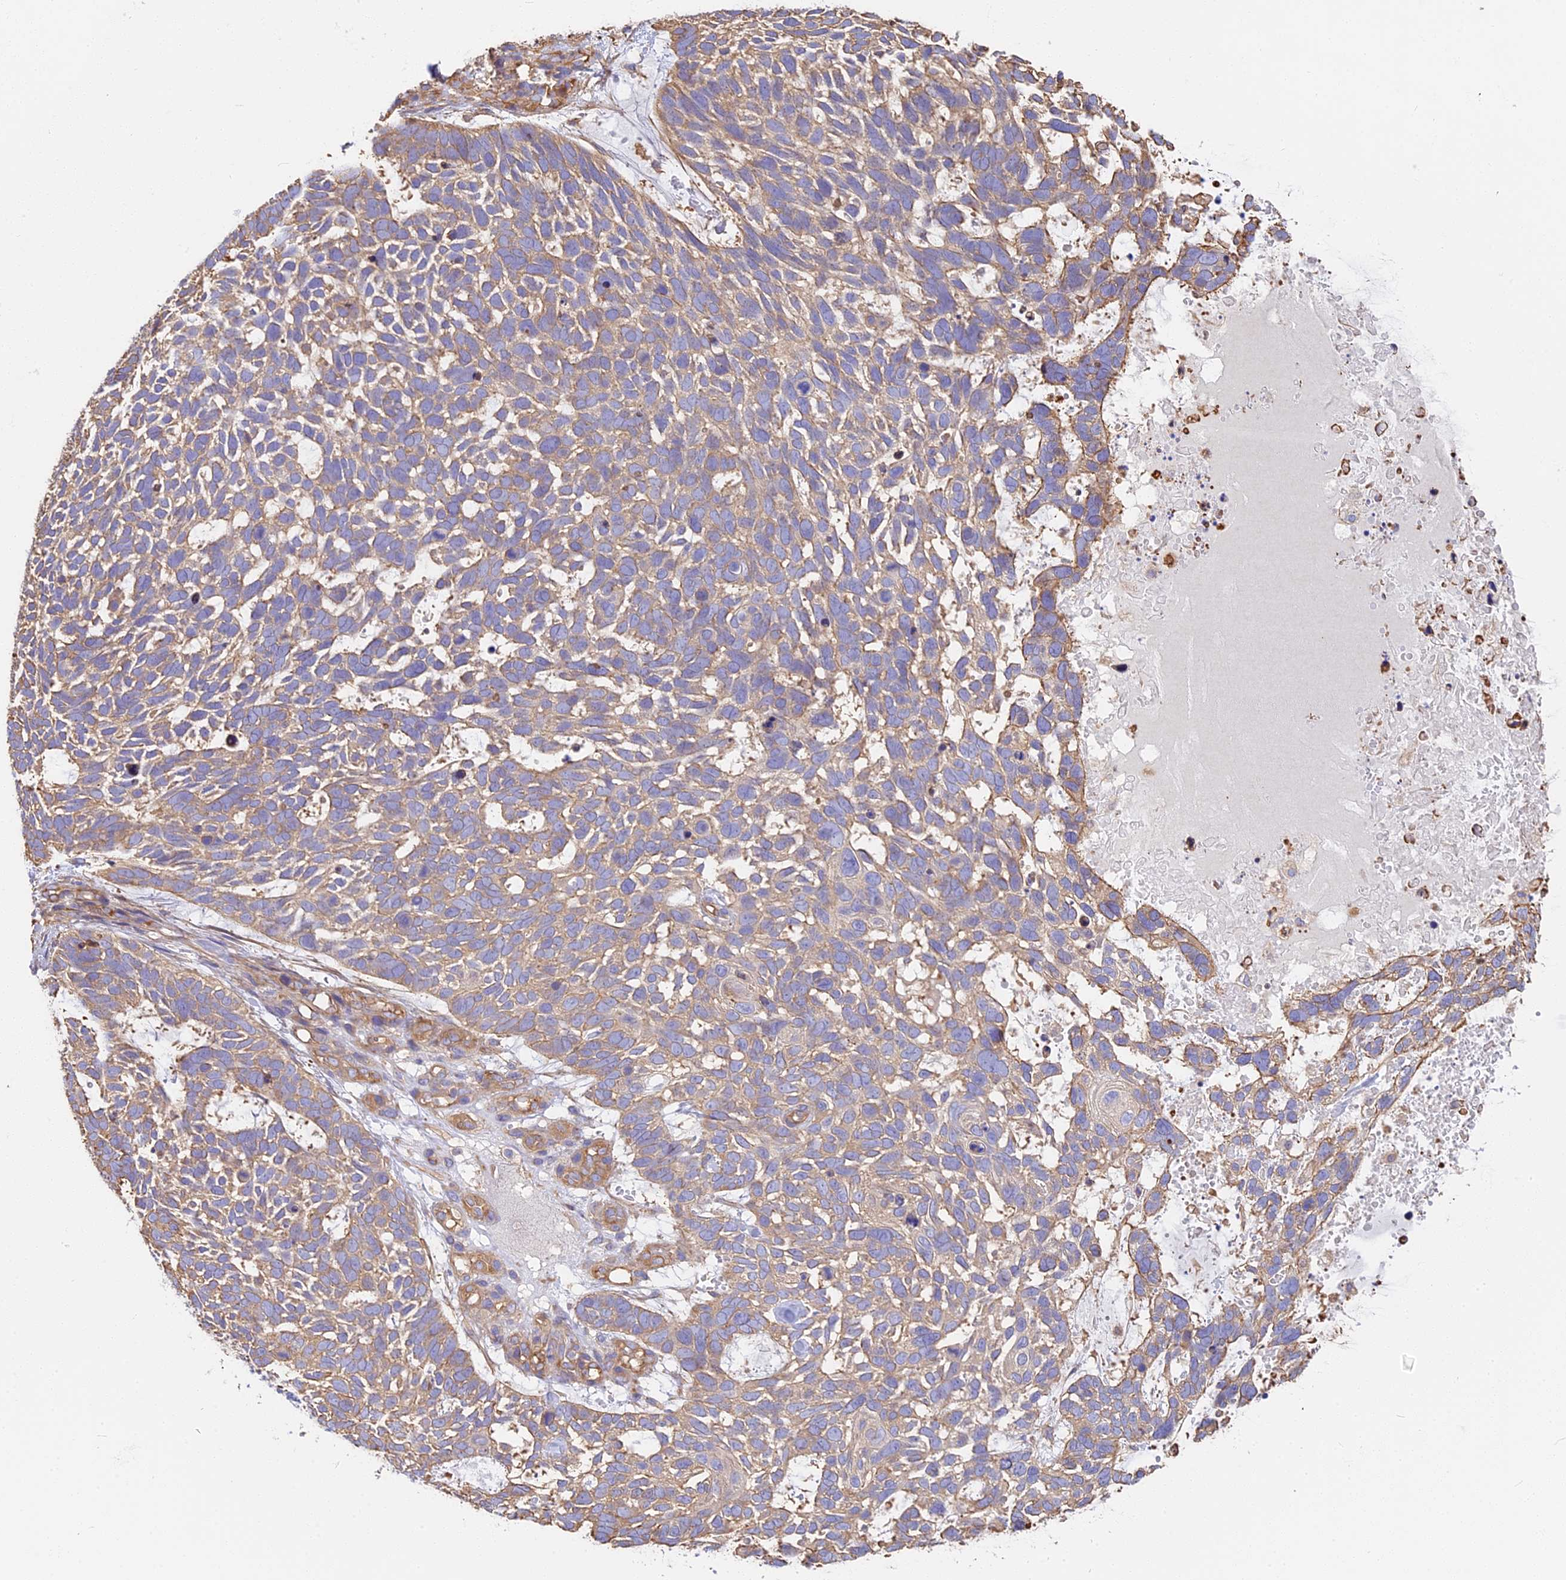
{"staining": {"intensity": "moderate", "quantity": ">75%", "location": "cytoplasmic/membranous"}, "tissue": "skin cancer", "cell_type": "Tumor cells", "image_type": "cancer", "snomed": [{"axis": "morphology", "description": "Basal cell carcinoma"}, {"axis": "topography", "description": "Skin"}], "caption": "A brown stain shows moderate cytoplasmic/membranous expression of a protein in skin cancer tumor cells.", "gene": "VPS18", "patient": {"sex": "male", "age": 88}}